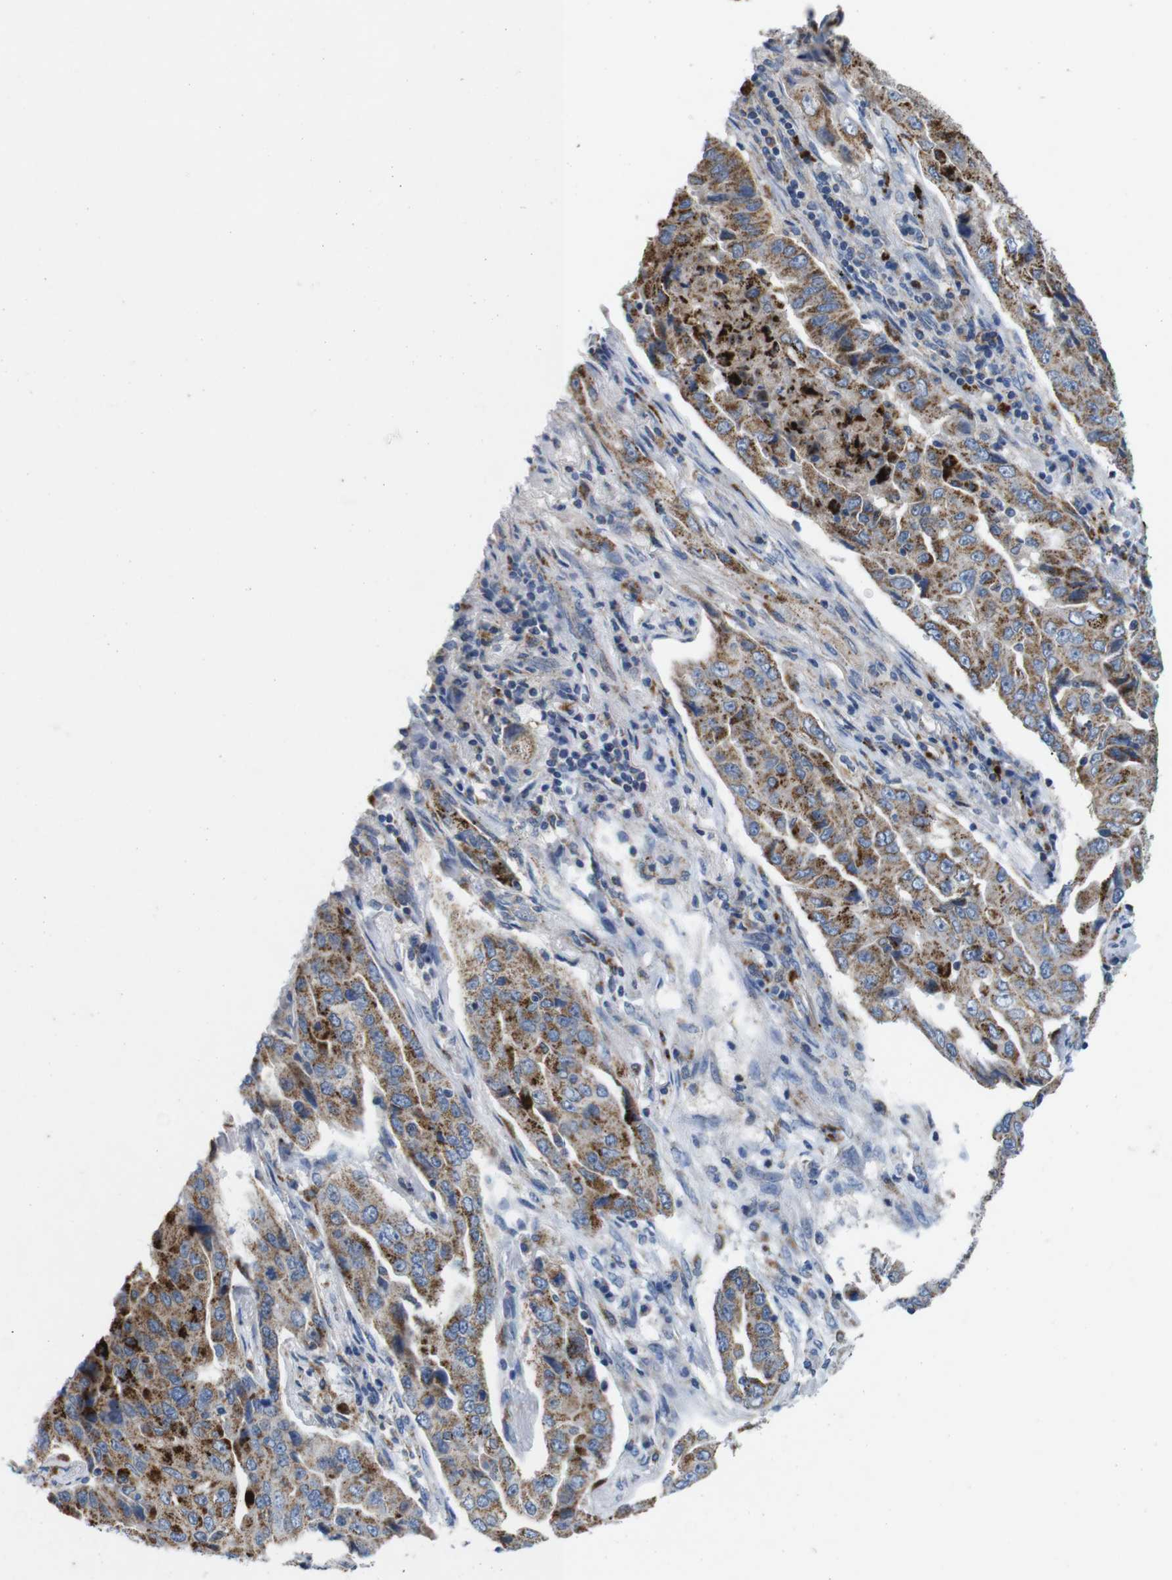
{"staining": {"intensity": "moderate", "quantity": ">75%", "location": "cytoplasmic/membranous"}, "tissue": "lung cancer", "cell_type": "Tumor cells", "image_type": "cancer", "snomed": [{"axis": "morphology", "description": "Adenocarcinoma, NOS"}, {"axis": "topography", "description": "Lung"}], "caption": "The immunohistochemical stain highlights moderate cytoplasmic/membranous positivity in tumor cells of lung adenocarcinoma tissue. Nuclei are stained in blue.", "gene": "F2RL1", "patient": {"sex": "female", "age": 65}}